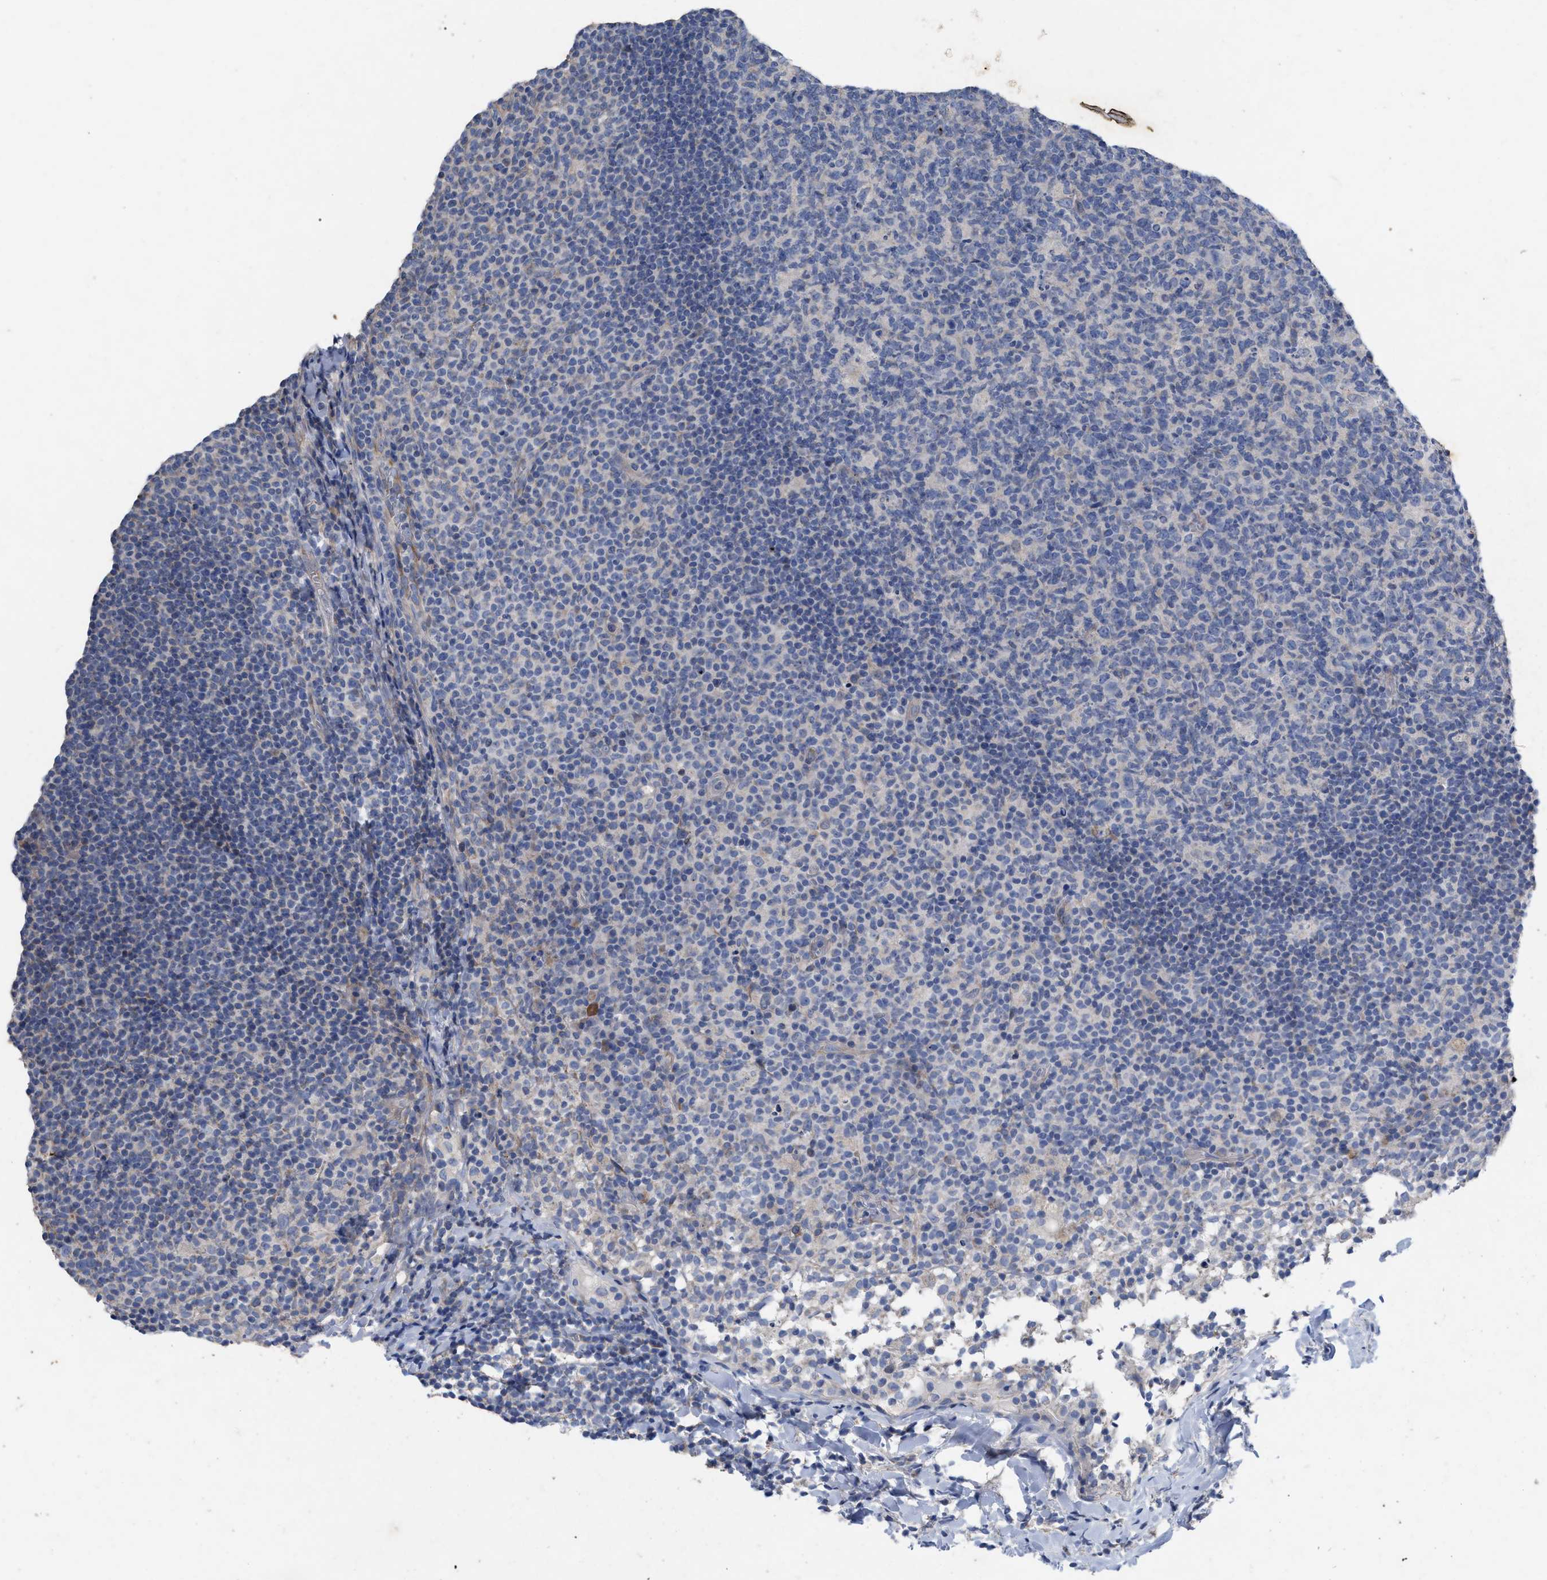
{"staining": {"intensity": "negative", "quantity": "none", "location": "none"}, "tissue": "lymph node", "cell_type": "Germinal center cells", "image_type": "normal", "snomed": [{"axis": "morphology", "description": "Normal tissue, NOS"}, {"axis": "morphology", "description": "Inflammation, NOS"}, {"axis": "topography", "description": "Lymph node"}], "caption": "DAB immunohistochemical staining of benign human lymph node displays no significant staining in germinal center cells.", "gene": "VIP", "patient": {"sex": "male", "age": 55}}